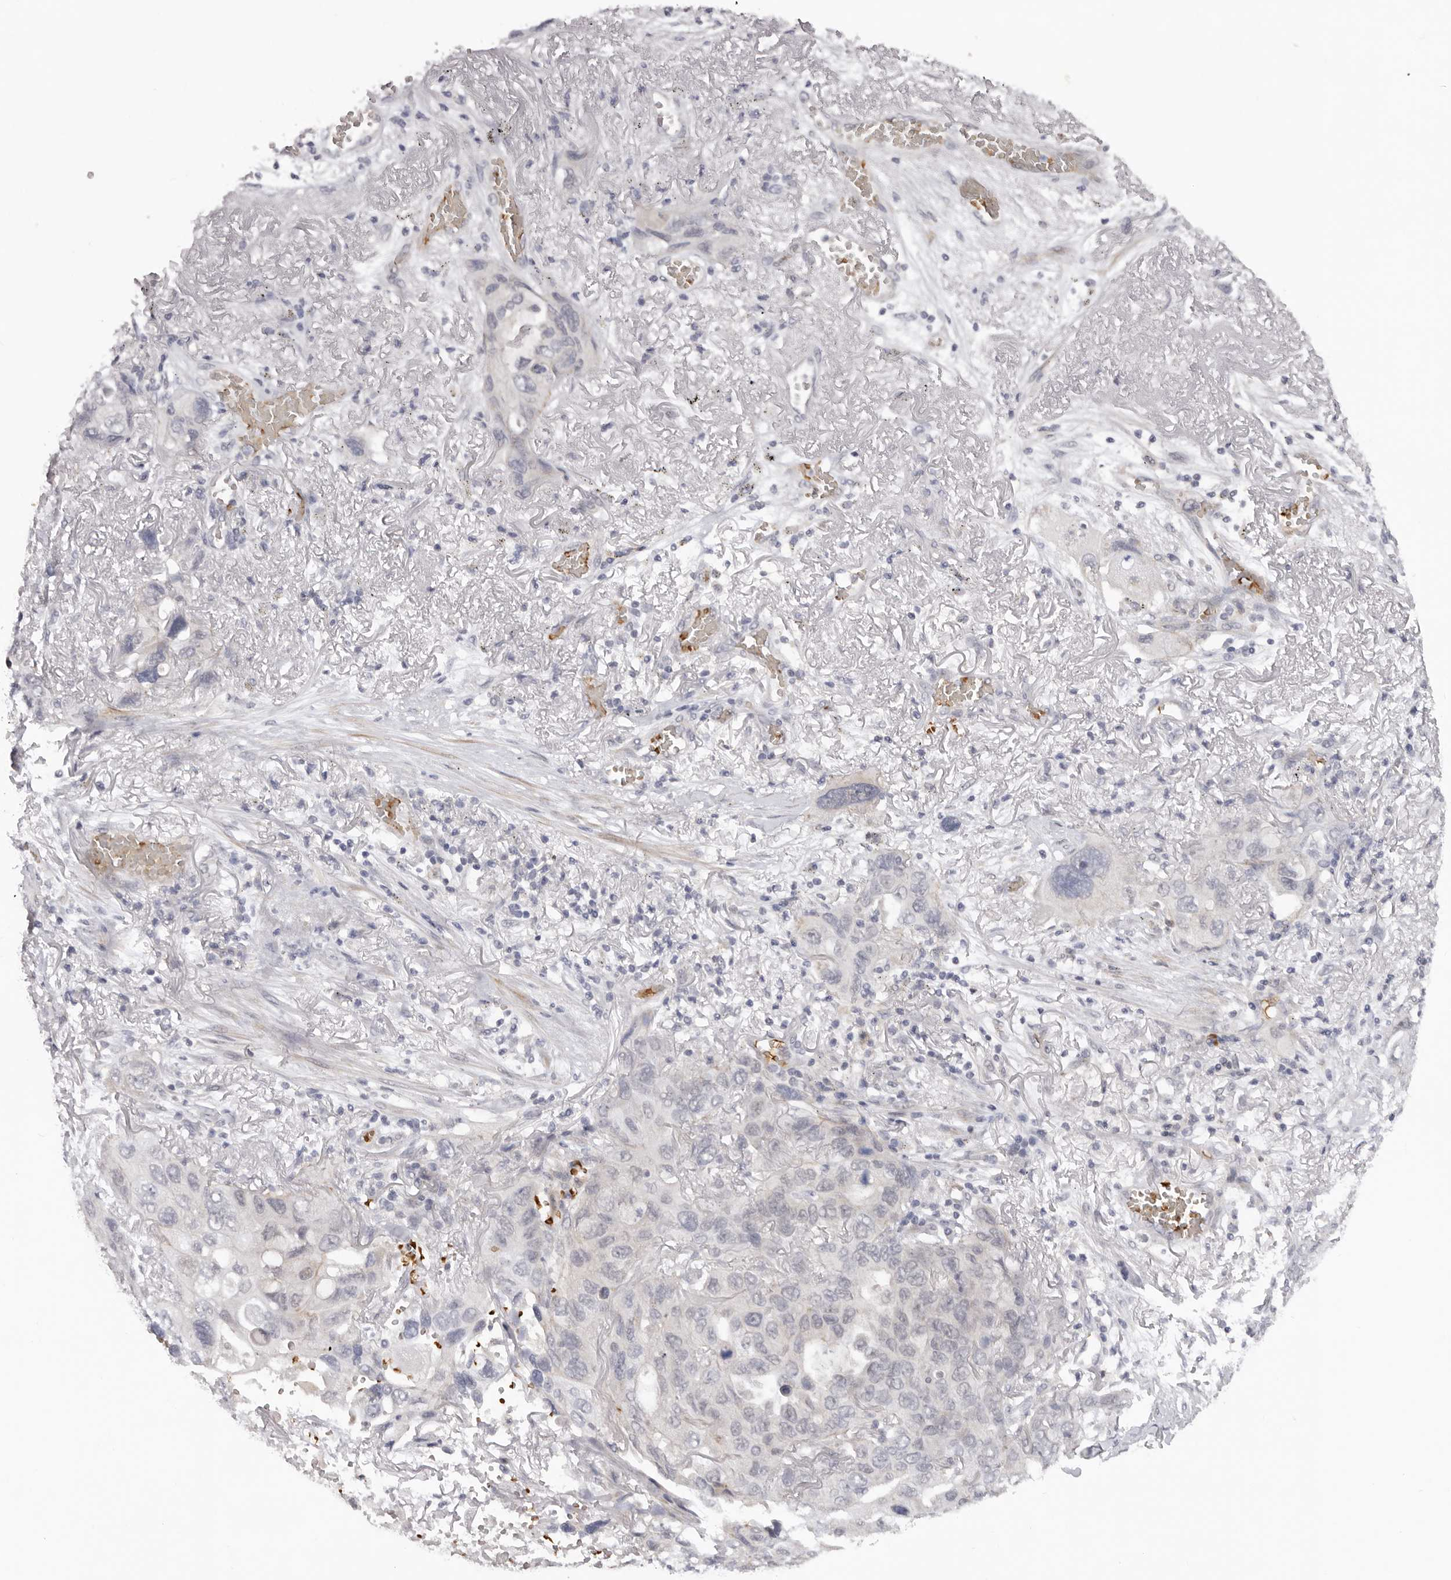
{"staining": {"intensity": "negative", "quantity": "none", "location": "none"}, "tissue": "lung cancer", "cell_type": "Tumor cells", "image_type": "cancer", "snomed": [{"axis": "morphology", "description": "Squamous cell carcinoma, NOS"}, {"axis": "topography", "description": "Lung"}], "caption": "IHC of human lung cancer shows no positivity in tumor cells.", "gene": "TNR", "patient": {"sex": "female", "age": 73}}